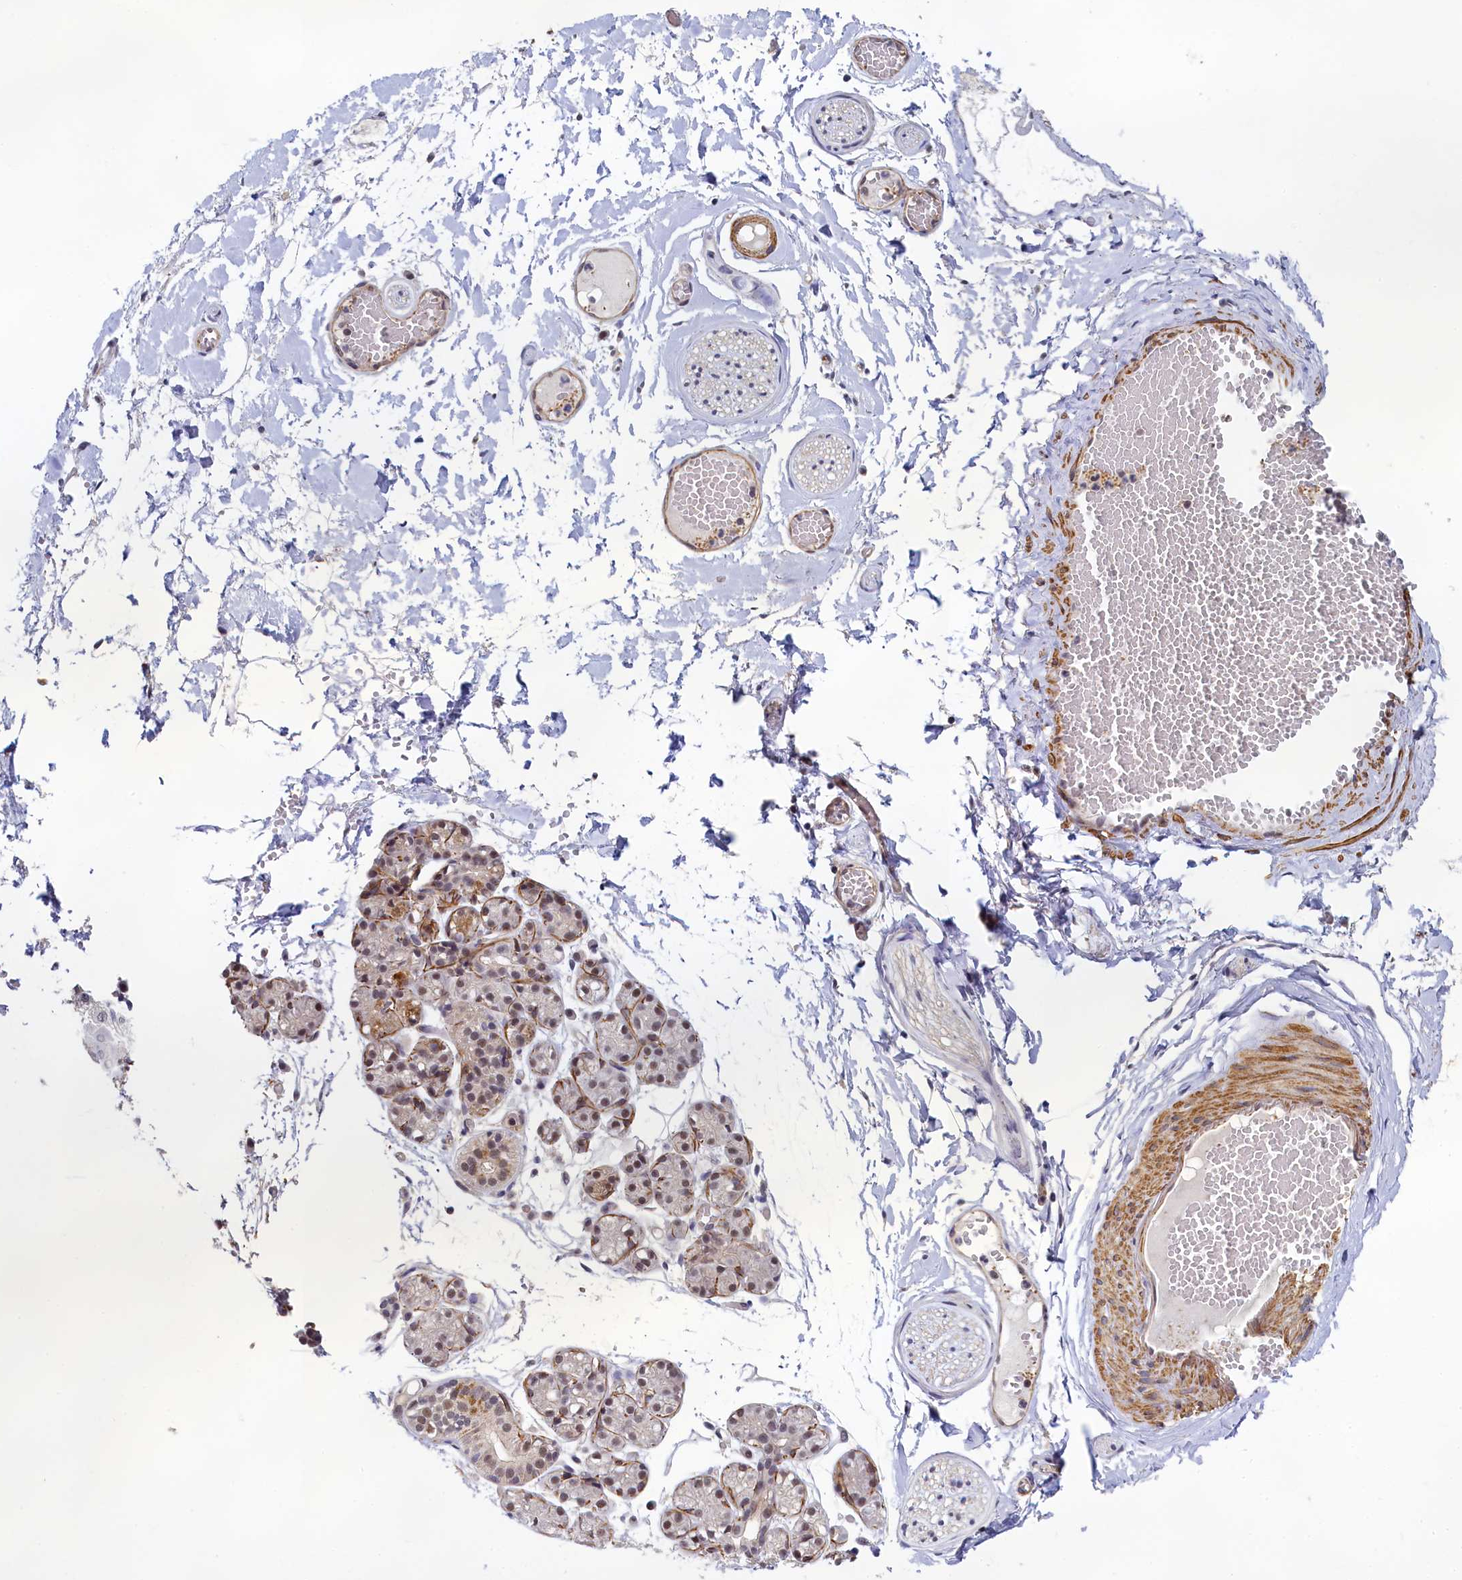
{"staining": {"intensity": "moderate", "quantity": "<25%", "location": "cytoplasmic/membranous,nuclear"}, "tissue": "salivary gland", "cell_type": "Glandular cells", "image_type": "normal", "snomed": [{"axis": "morphology", "description": "Normal tissue, NOS"}, {"axis": "topography", "description": "Salivary gland"}], "caption": "Immunohistochemical staining of normal human salivary gland reveals low levels of moderate cytoplasmic/membranous,nuclear expression in about <25% of glandular cells.", "gene": "INTS14", "patient": {"sex": "male", "age": 63}}